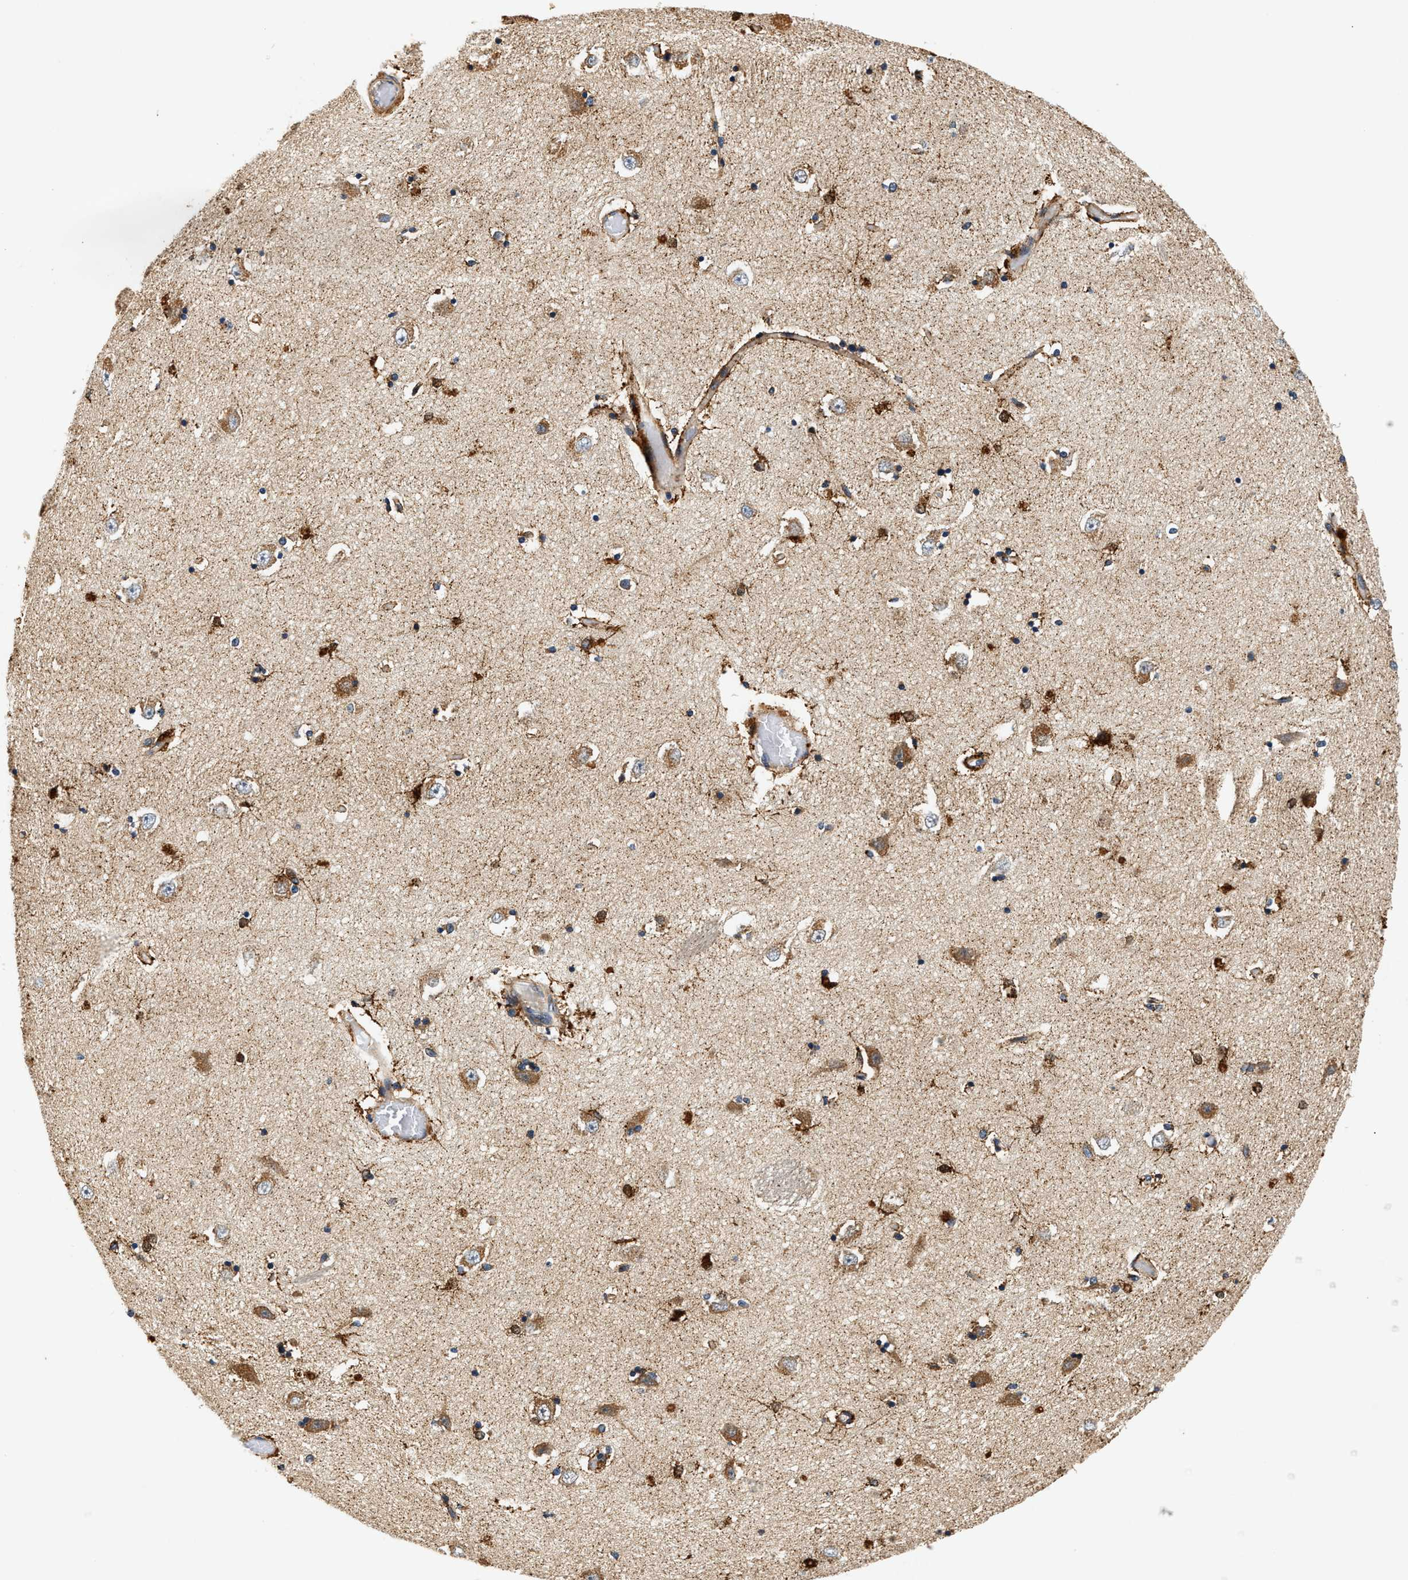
{"staining": {"intensity": "strong", "quantity": "25%-75%", "location": "cytoplasmic/membranous"}, "tissue": "hippocampus", "cell_type": "Glial cells", "image_type": "normal", "snomed": [{"axis": "morphology", "description": "Normal tissue, NOS"}, {"axis": "topography", "description": "Hippocampus"}], "caption": "Immunohistochemistry (IHC) of benign human hippocampus demonstrates high levels of strong cytoplasmic/membranous positivity in about 25%-75% of glial cells.", "gene": "DUSP10", "patient": {"sex": "male", "age": 45}}